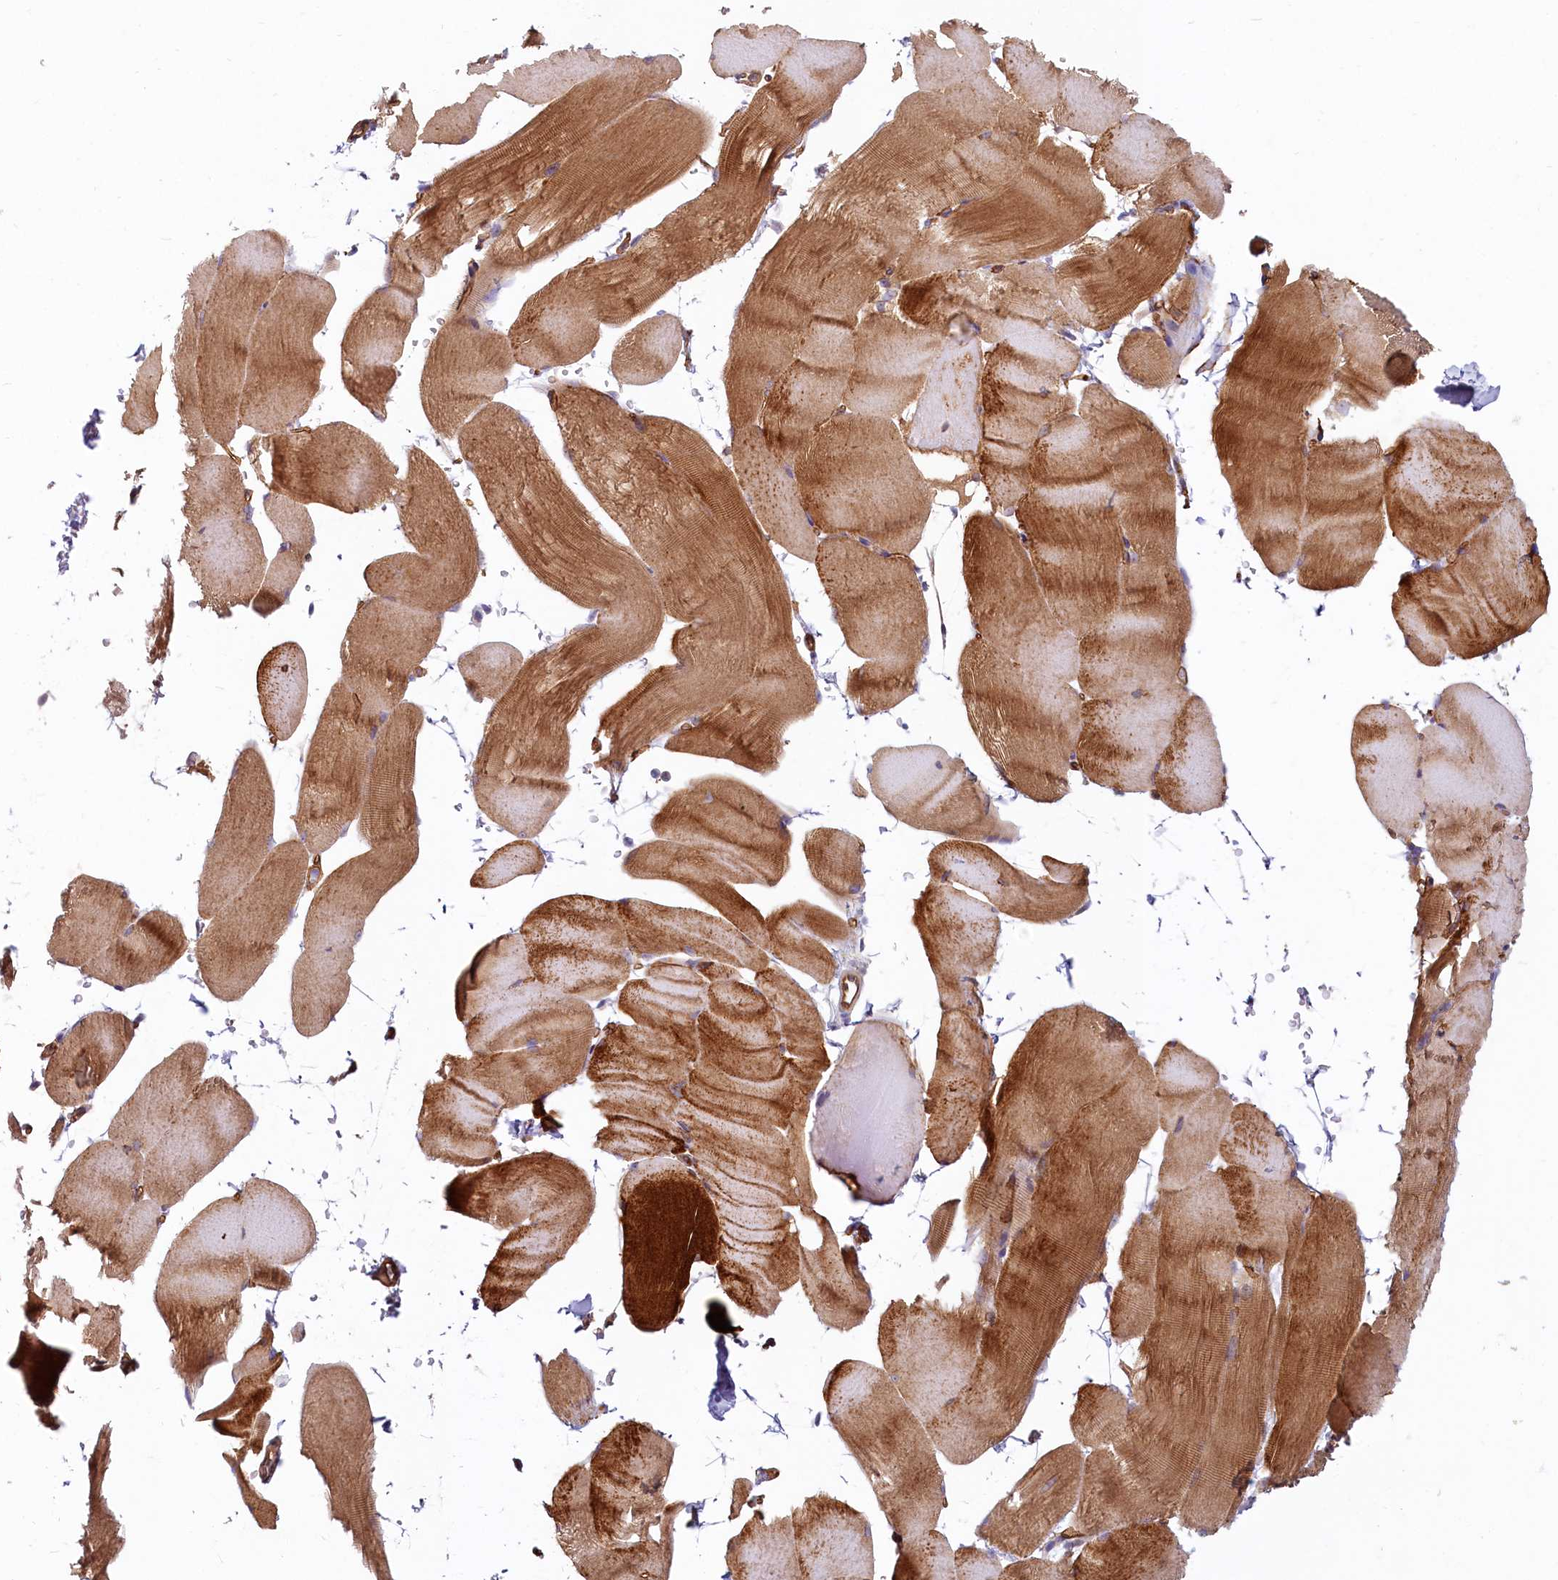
{"staining": {"intensity": "moderate", "quantity": ">75%", "location": "cytoplasmic/membranous"}, "tissue": "skeletal muscle", "cell_type": "Myocytes", "image_type": "normal", "snomed": [{"axis": "morphology", "description": "Normal tissue, NOS"}, {"axis": "topography", "description": "Skeletal muscle"}, {"axis": "topography", "description": "Parathyroid gland"}], "caption": "Brown immunohistochemical staining in unremarkable skeletal muscle exhibits moderate cytoplasmic/membranous staining in approximately >75% of myocytes.", "gene": "LMOD3", "patient": {"sex": "female", "age": 37}}